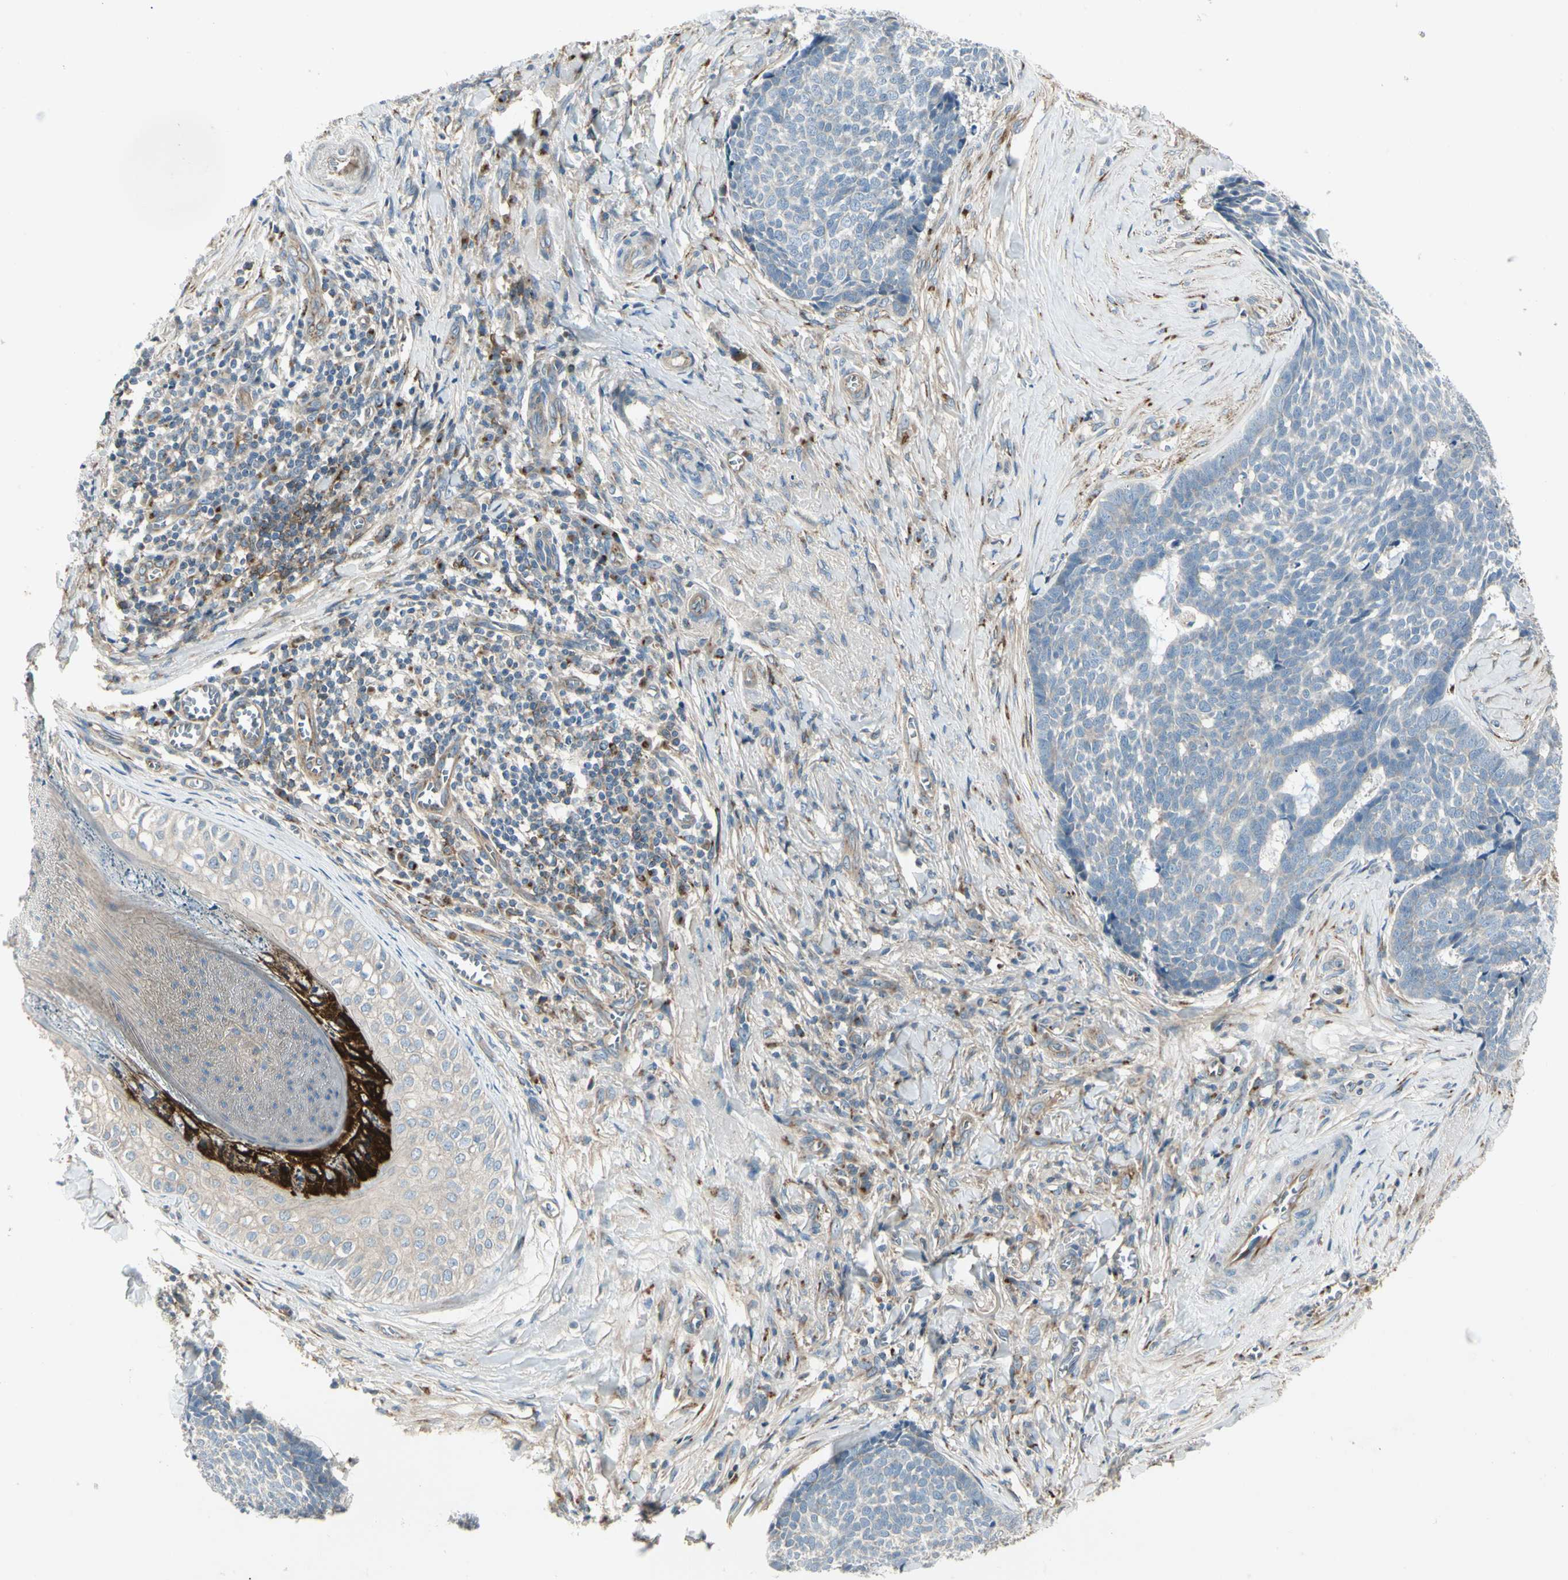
{"staining": {"intensity": "weak", "quantity": "<25%", "location": "cytoplasmic/membranous"}, "tissue": "skin cancer", "cell_type": "Tumor cells", "image_type": "cancer", "snomed": [{"axis": "morphology", "description": "Basal cell carcinoma"}, {"axis": "topography", "description": "Skin"}], "caption": "High magnification brightfield microscopy of skin basal cell carcinoma stained with DAB (brown) and counterstained with hematoxylin (blue): tumor cells show no significant positivity. Nuclei are stained in blue.", "gene": "ABCA3", "patient": {"sex": "male", "age": 84}}